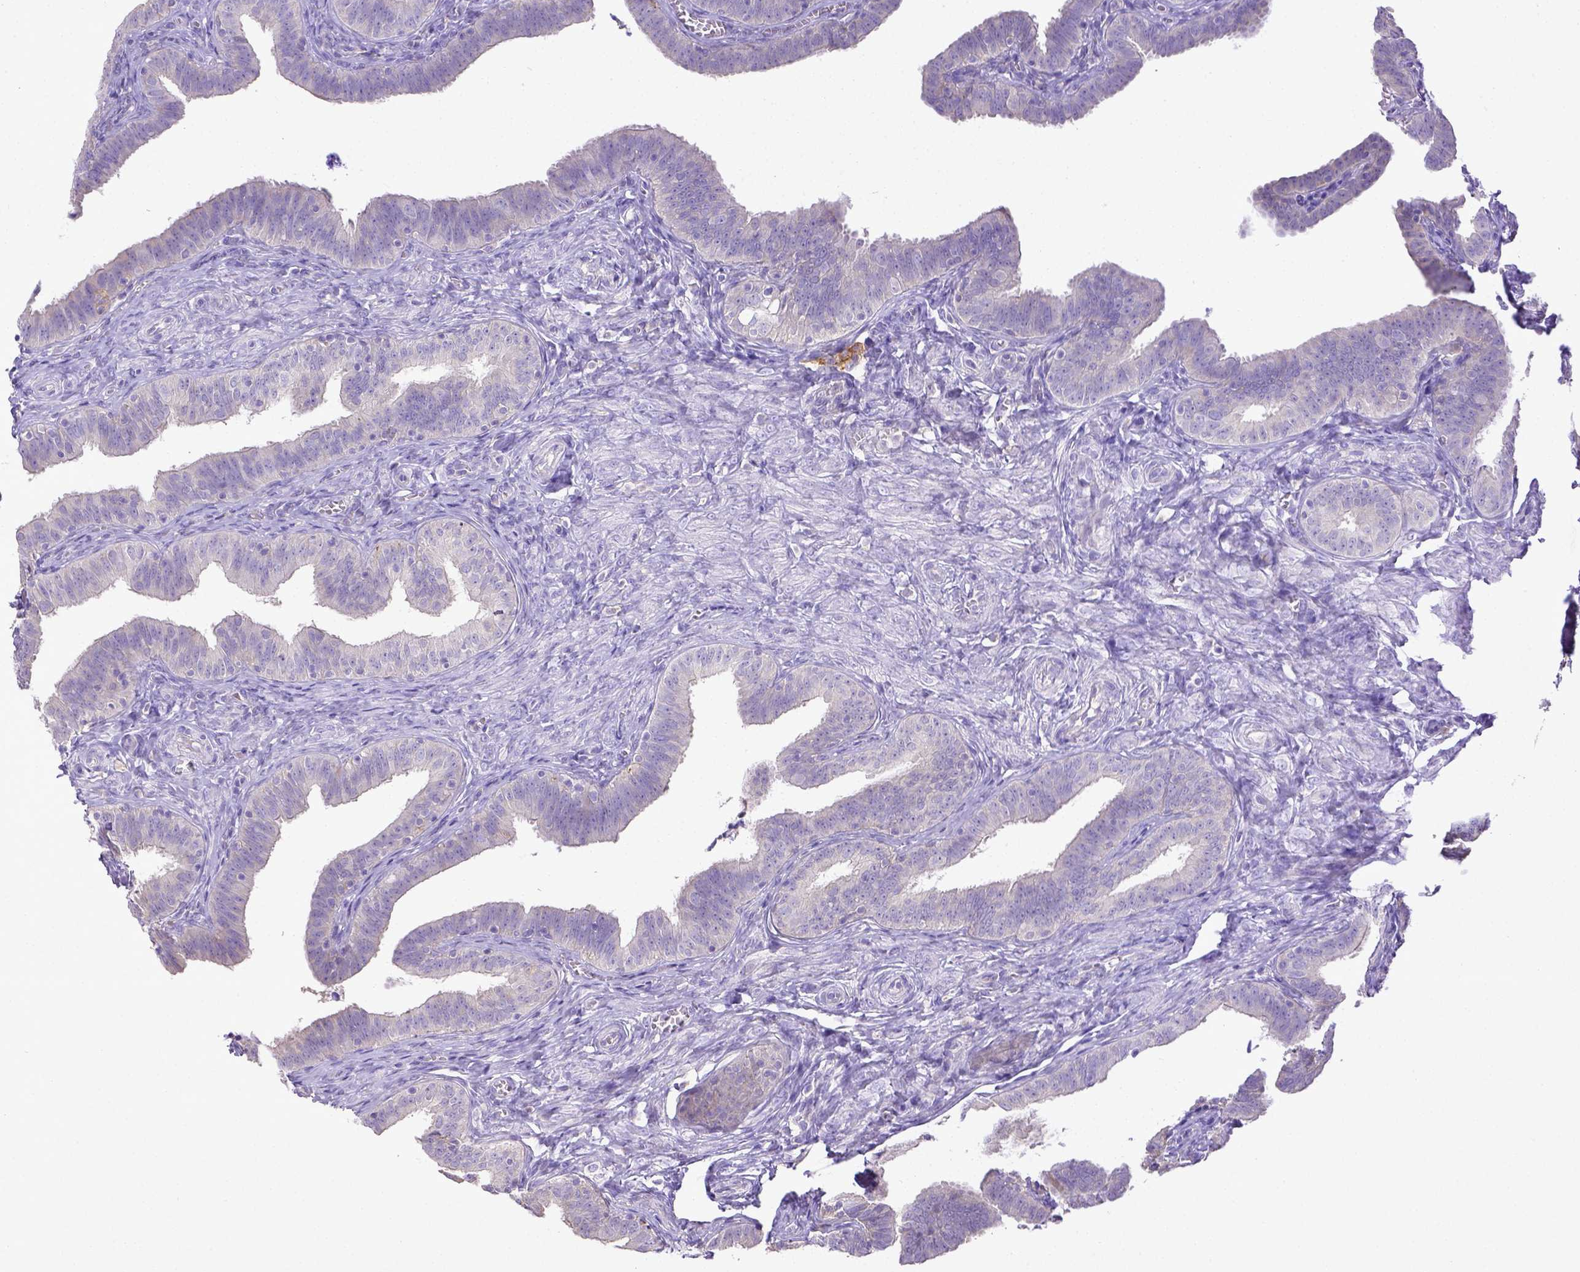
{"staining": {"intensity": "negative", "quantity": "none", "location": "none"}, "tissue": "fallopian tube", "cell_type": "Glandular cells", "image_type": "normal", "snomed": [{"axis": "morphology", "description": "Normal tissue, NOS"}, {"axis": "topography", "description": "Fallopian tube"}], "caption": "The image displays no staining of glandular cells in normal fallopian tube. Brightfield microscopy of immunohistochemistry stained with DAB (brown) and hematoxylin (blue), captured at high magnification.", "gene": "CD40", "patient": {"sex": "female", "age": 25}}